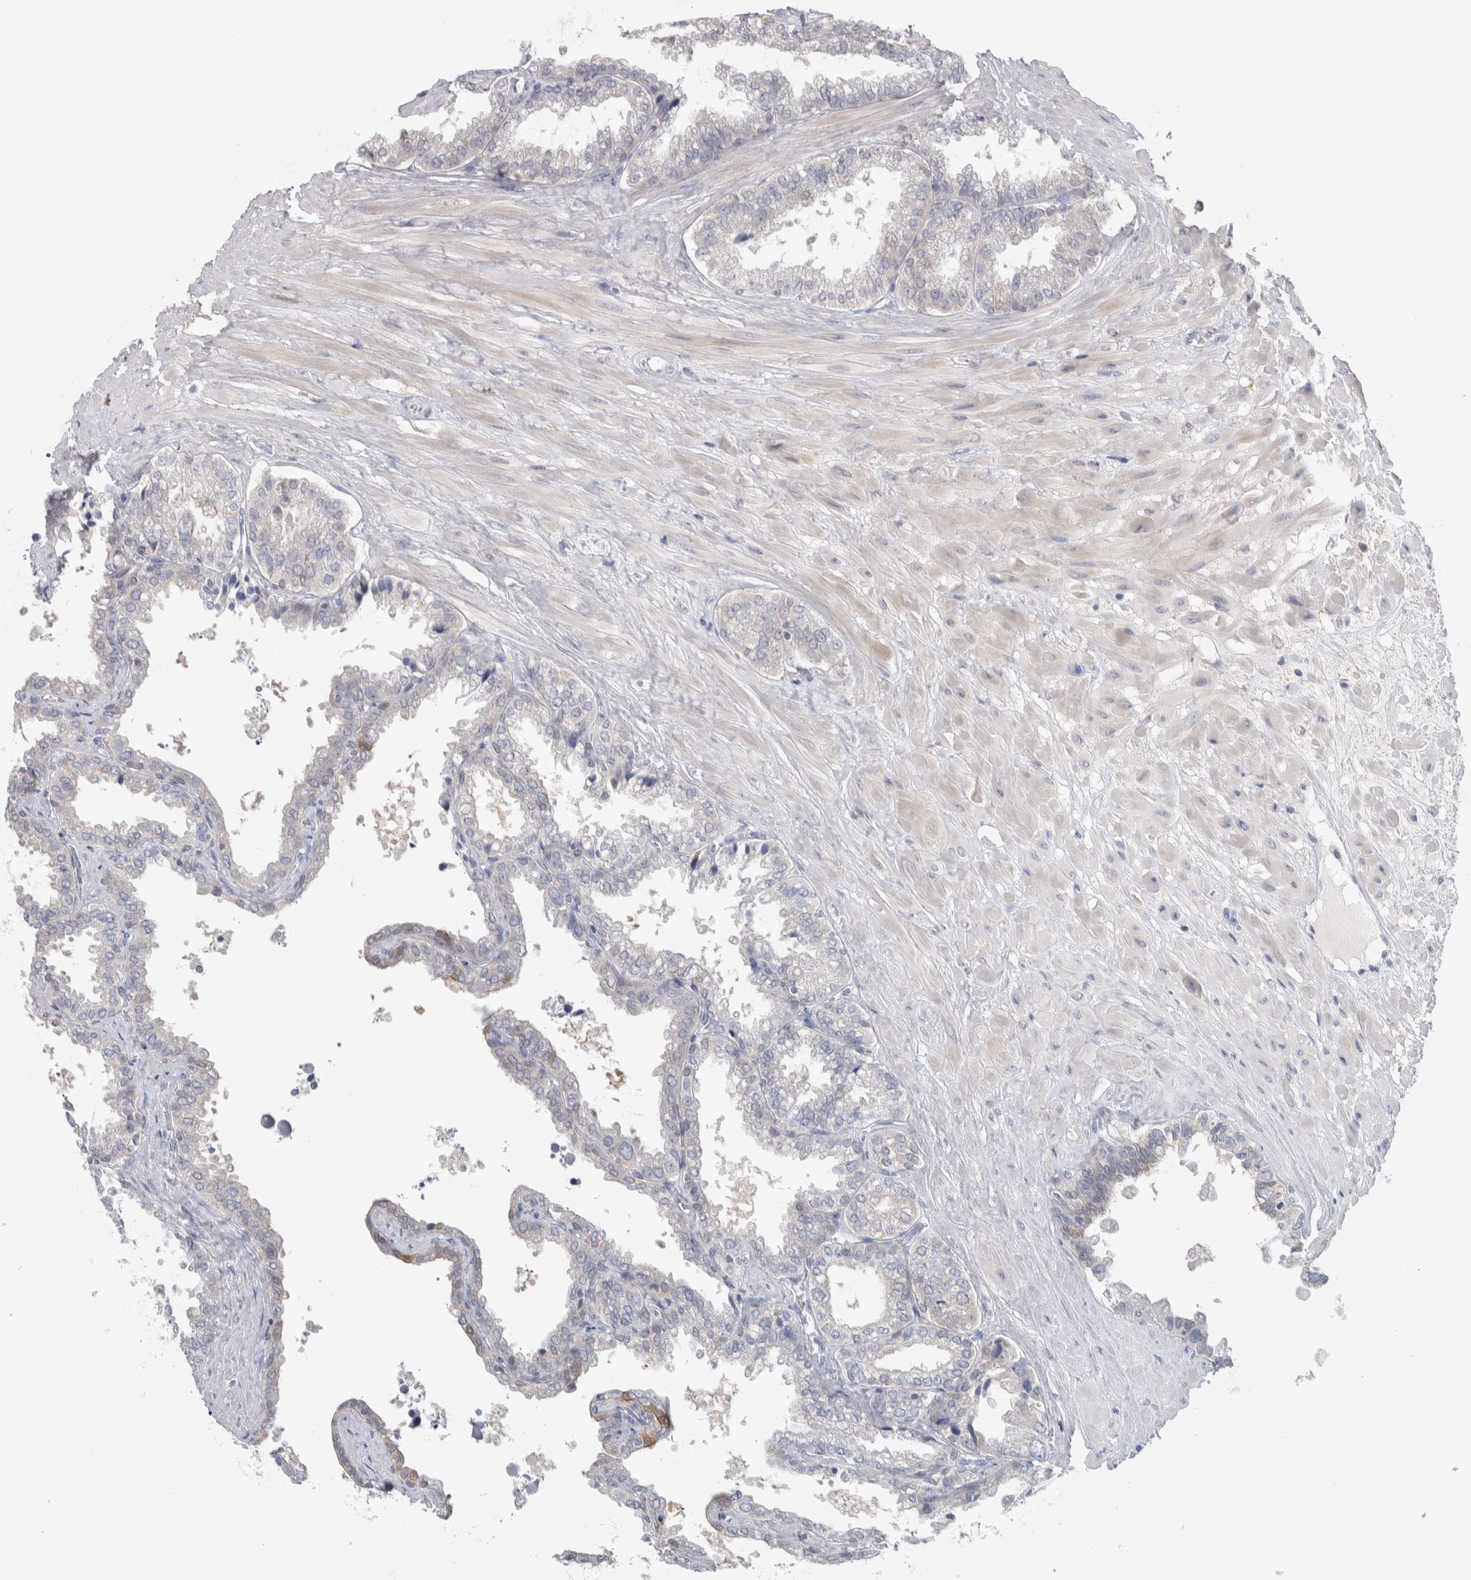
{"staining": {"intensity": "negative", "quantity": "none", "location": "none"}, "tissue": "seminal vesicle", "cell_type": "Glandular cells", "image_type": "normal", "snomed": [{"axis": "morphology", "description": "Normal tissue, NOS"}, {"axis": "topography", "description": "Seminal veicle"}], "caption": "The IHC micrograph has no significant positivity in glandular cells of seminal vesicle. (IHC, brightfield microscopy, high magnification).", "gene": "HTATIP2", "patient": {"sex": "male", "age": 46}}